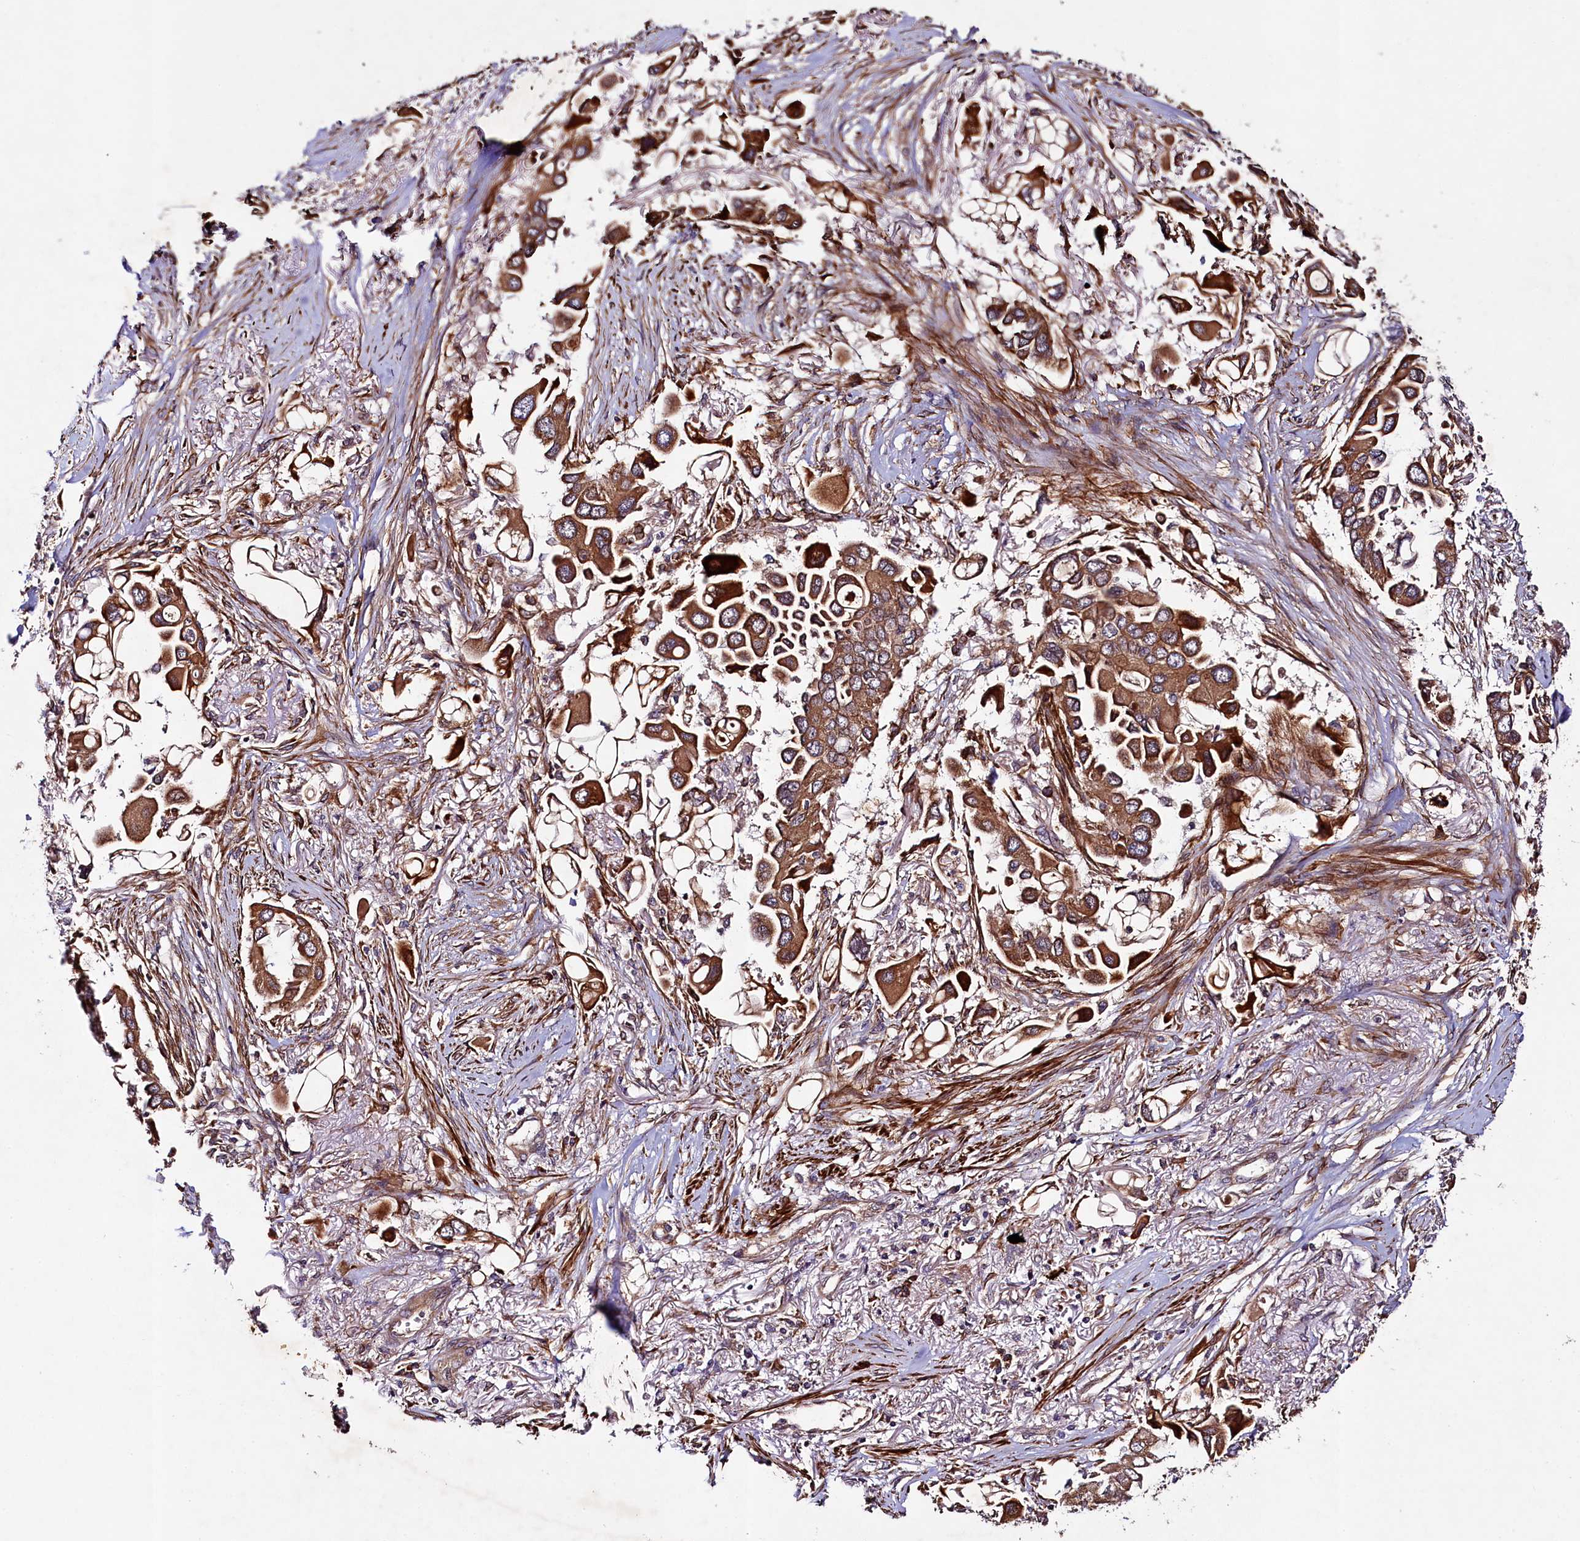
{"staining": {"intensity": "moderate", "quantity": ">75%", "location": "cytoplasmic/membranous"}, "tissue": "lung cancer", "cell_type": "Tumor cells", "image_type": "cancer", "snomed": [{"axis": "morphology", "description": "Adenocarcinoma, NOS"}, {"axis": "topography", "description": "Lung"}], "caption": "High-power microscopy captured an IHC image of lung adenocarcinoma, revealing moderate cytoplasmic/membranous staining in approximately >75% of tumor cells.", "gene": "CCDC102A", "patient": {"sex": "female", "age": 76}}